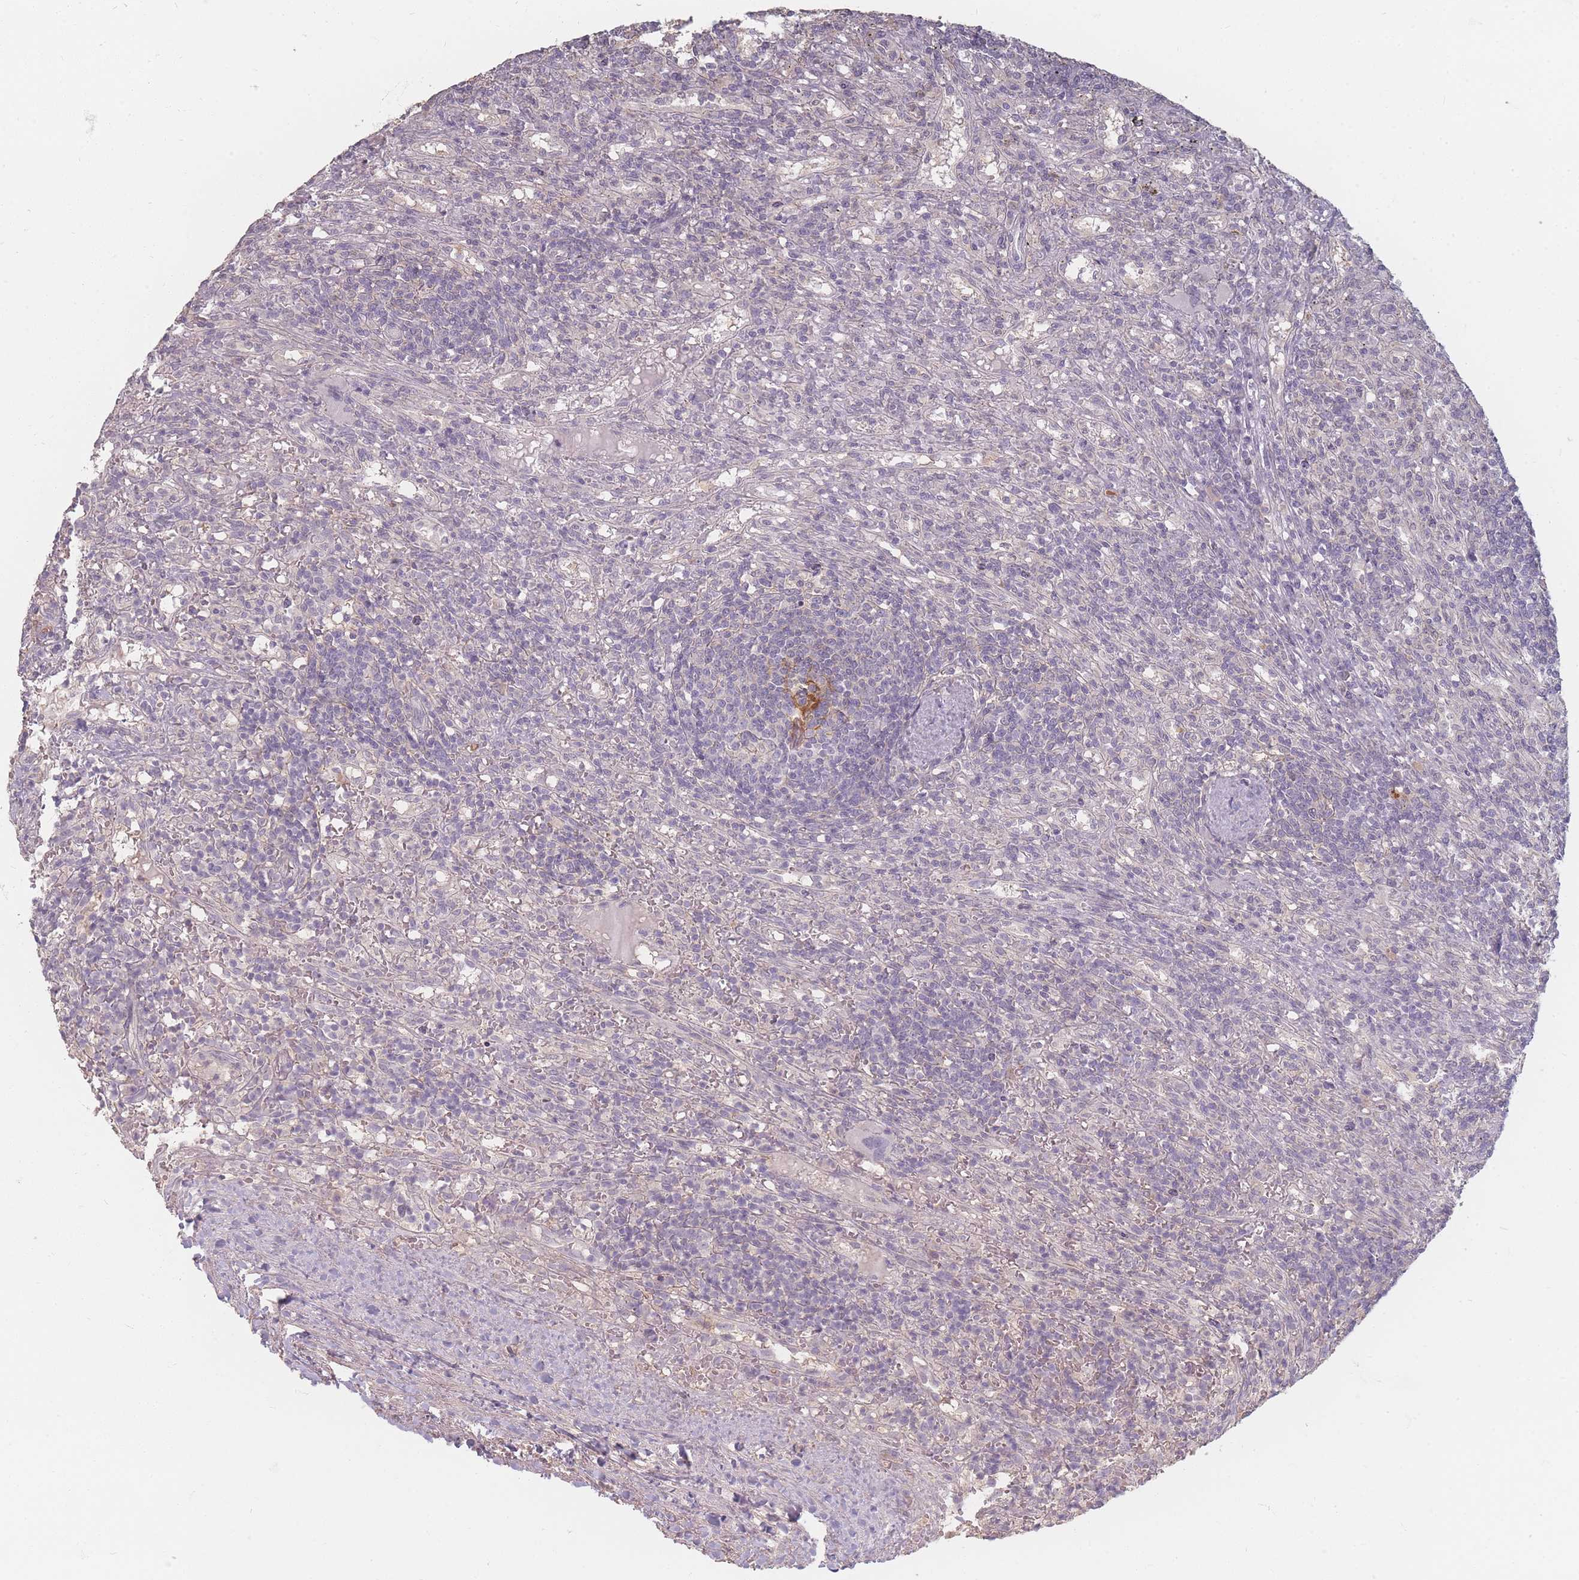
{"staining": {"intensity": "negative", "quantity": "none", "location": "none"}, "tissue": "lymphoma", "cell_type": "Tumor cells", "image_type": "cancer", "snomed": [{"axis": "morphology", "description": "Malignant lymphoma, non-Hodgkin's type, Low grade"}, {"axis": "topography", "description": "Spleen"}], "caption": "Human malignant lymphoma, non-Hodgkin's type (low-grade) stained for a protein using immunohistochemistry demonstrates no expression in tumor cells.", "gene": "RFTN1", "patient": {"sex": "male", "age": 76}}